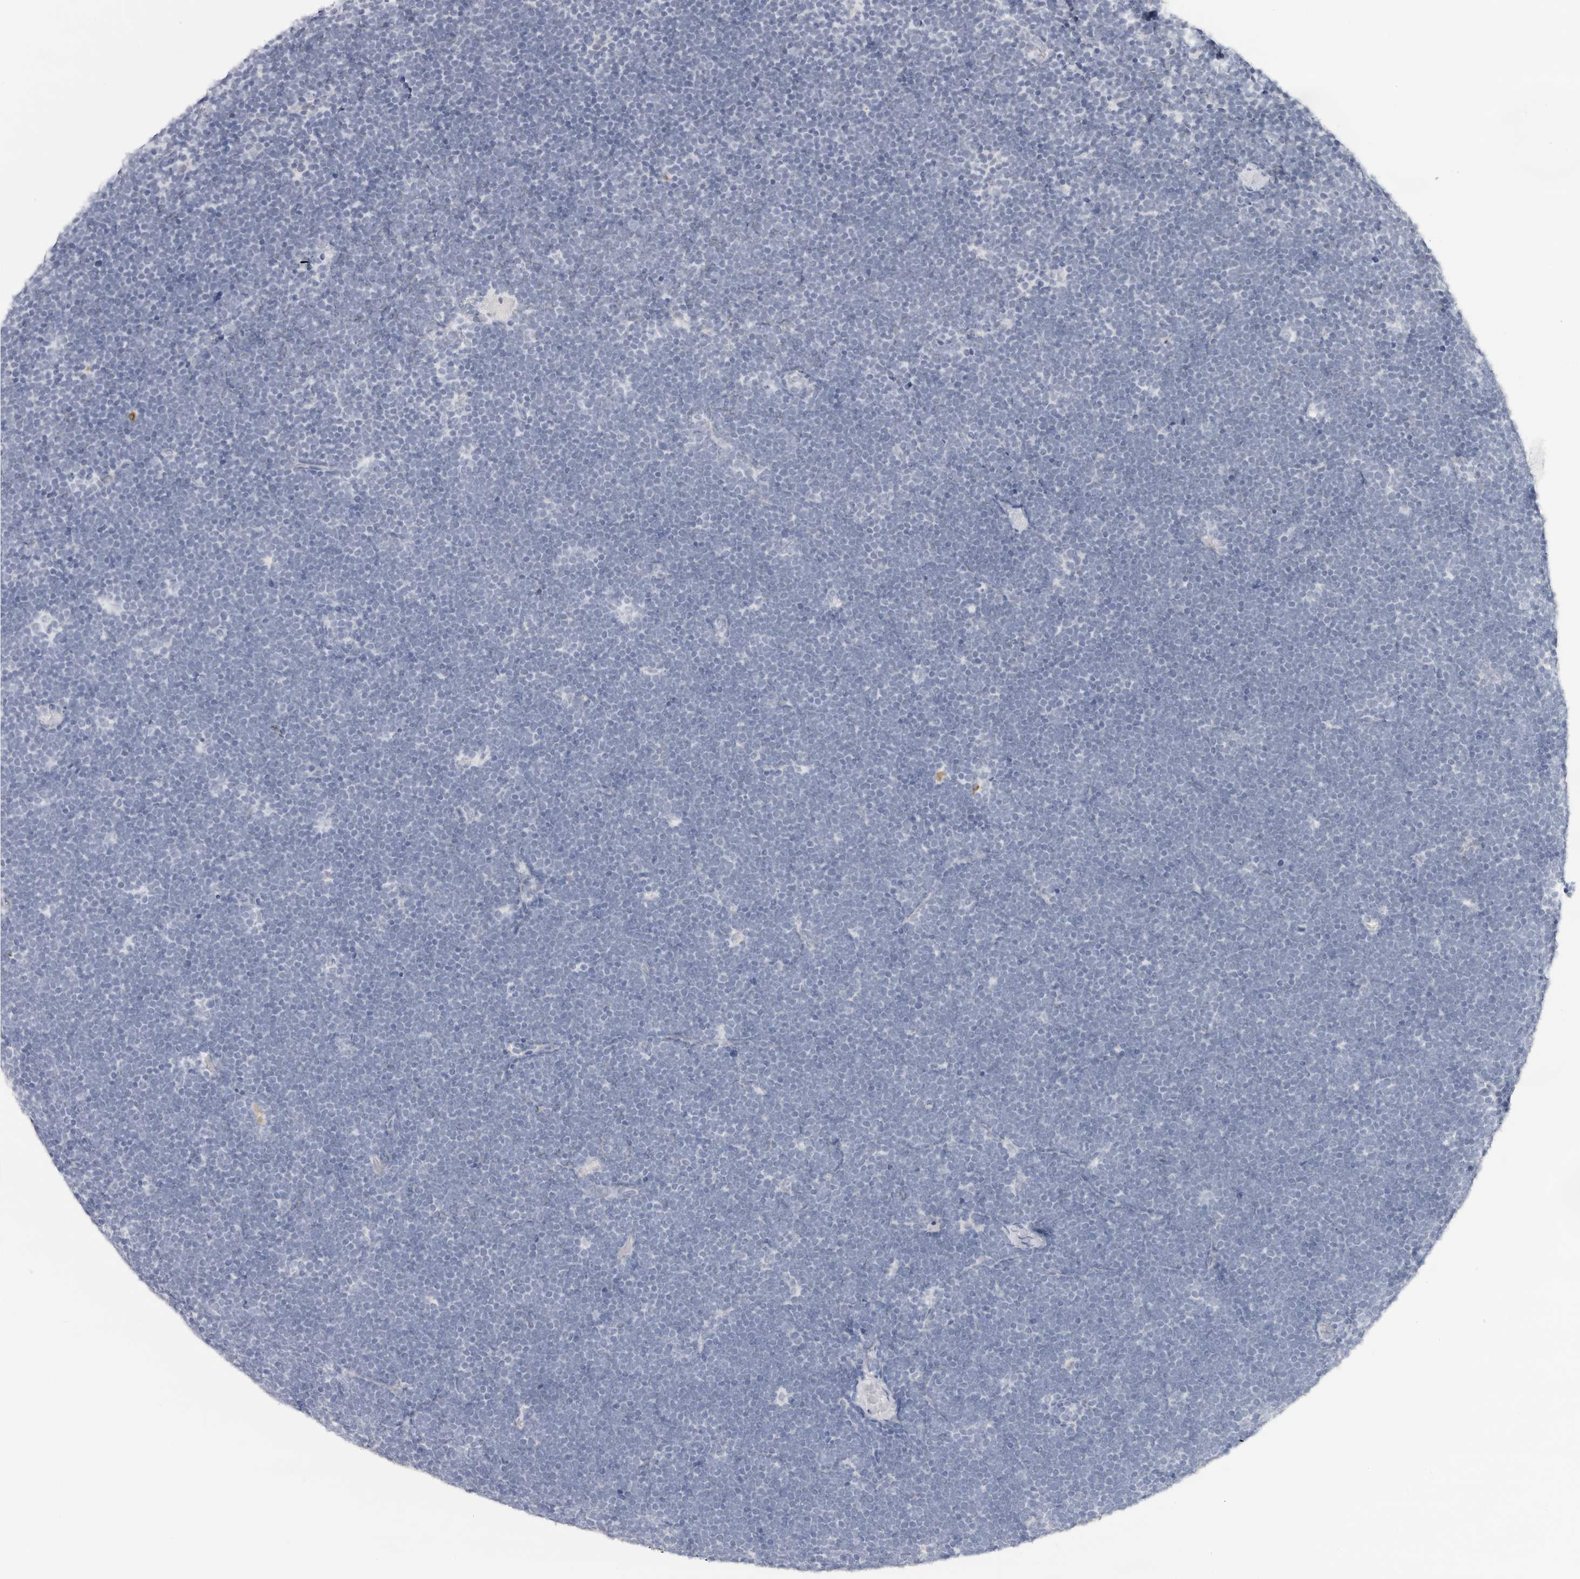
{"staining": {"intensity": "negative", "quantity": "none", "location": "none"}, "tissue": "lymphoma", "cell_type": "Tumor cells", "image_type": "cancer", "snomed": [{"axis": "morphology", "description": "Malignant lymphoma, non-Hodgkin's type, High grade"}, {"axis": "topography", "description": "Lymph node"}], "caption": "DAB immunohistochemical staining of human malignant lymphoma, non-Hodgkin's type (high-grade) displays no significant positivity in tumor cells. The staining is performed using DAB (3,3'-diaminobenzidine) brown chromogen with nuclei counter-stained in using hematoxylin.", "gene": "HSPB7", "patient": {"sex": "male", "age": 13}}